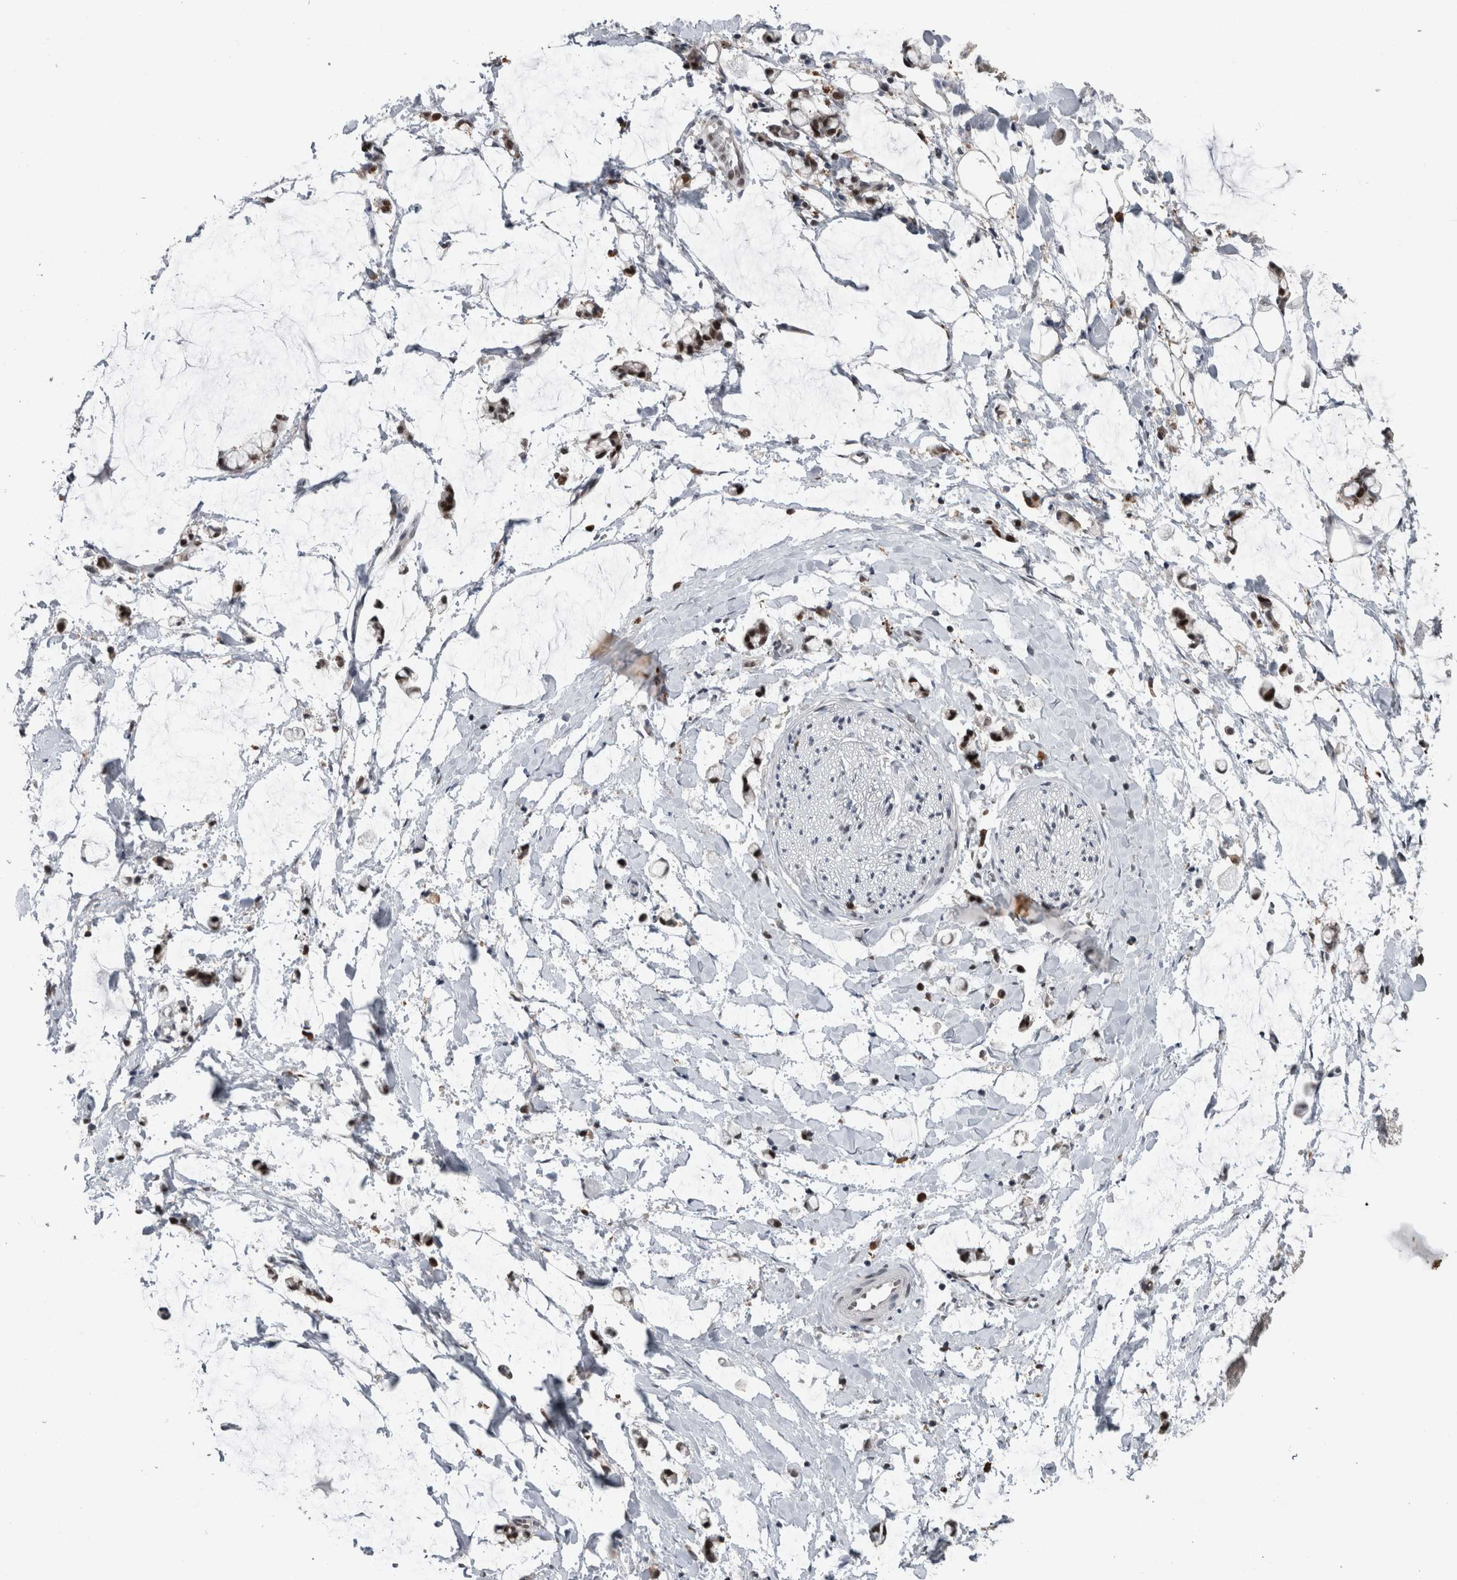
{"staining": {"intensity": "negative", "quantity": "none", "location": "none"}, "tissue": "adipose tissue", "cell_type": "Adipocytes", "image_type": "normal", "snomed": [{"axis": "morphology", "description": "Normal tissue, NOS"}, {"axis": "morphology", "description": "Adenocarcinoma, NOS"}, {"axis": "topography", "description": "Colon"}, {"axis": "topography", "description": "Peripheral nerve tissue"}], "caption": "Adipose tissue was stained to show a protein in brown. There is no significant positivity in adipocytes.", "gene": "POLD2", "patient": {"sex": "male", "age": 14}}